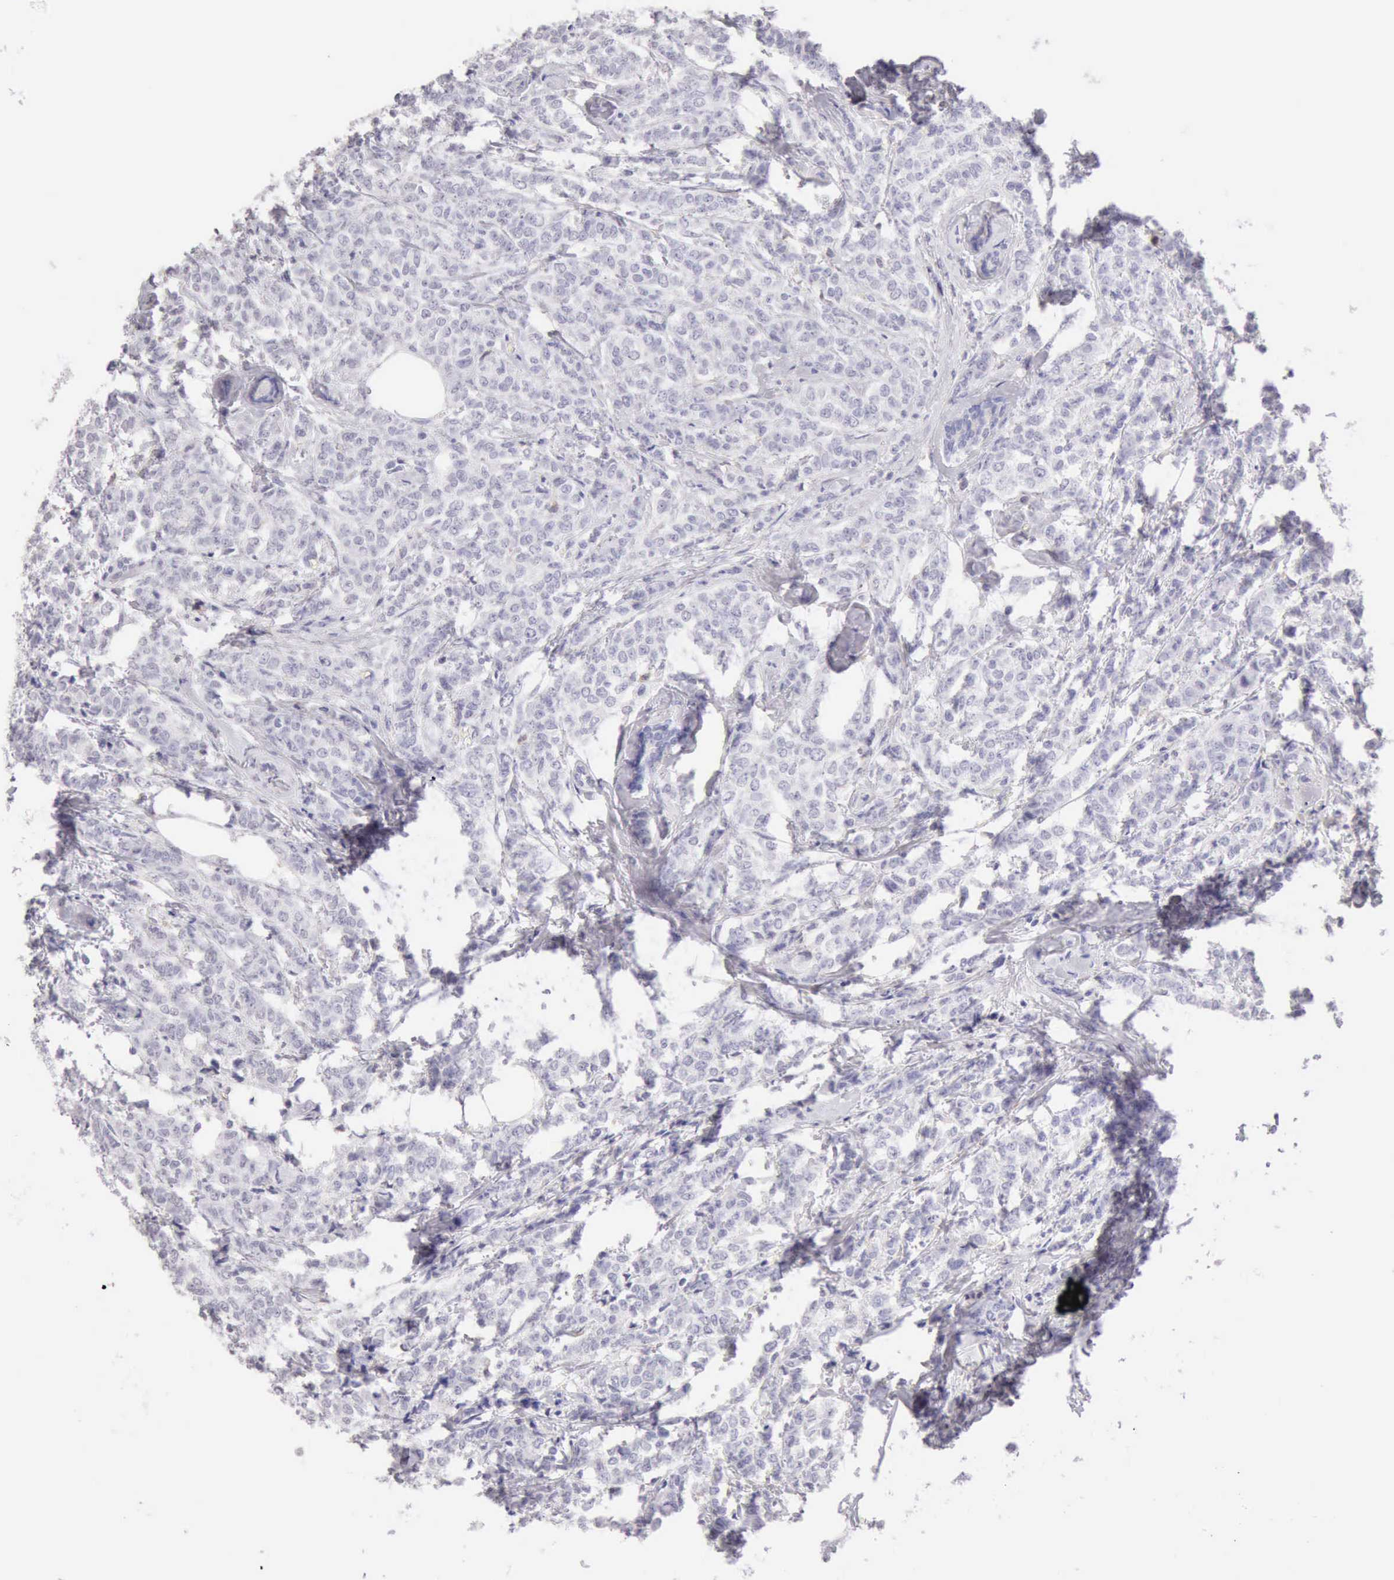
{"staining": {"intensity": "negative", "quantity": "none", "location": "none"}, "tissue": "breast cancer", "cell_type": "Tumor cells", "image_type": "cancer", "snomed": [{"axis": "morphology", "description": "Lobular carcinoma"}, {"axis": "topography", "description": "Breast"}], "caption": "High magnification brightfield microscopy of breast cancer (lobular carcinoma) stained with DAB (3,3'-diaminobenzidine) (brown) and counterstained with hematoxylin (blue): tumor cells show no significant positivity. (Stains: DAB (3,3'-diaminobenzidine) IHC with hematoxylin counter stain, Microscopy: brightfield microscopy at high magnification).", "gene": "RNASE1", "patient": {"sex": "female", "age": 60}}